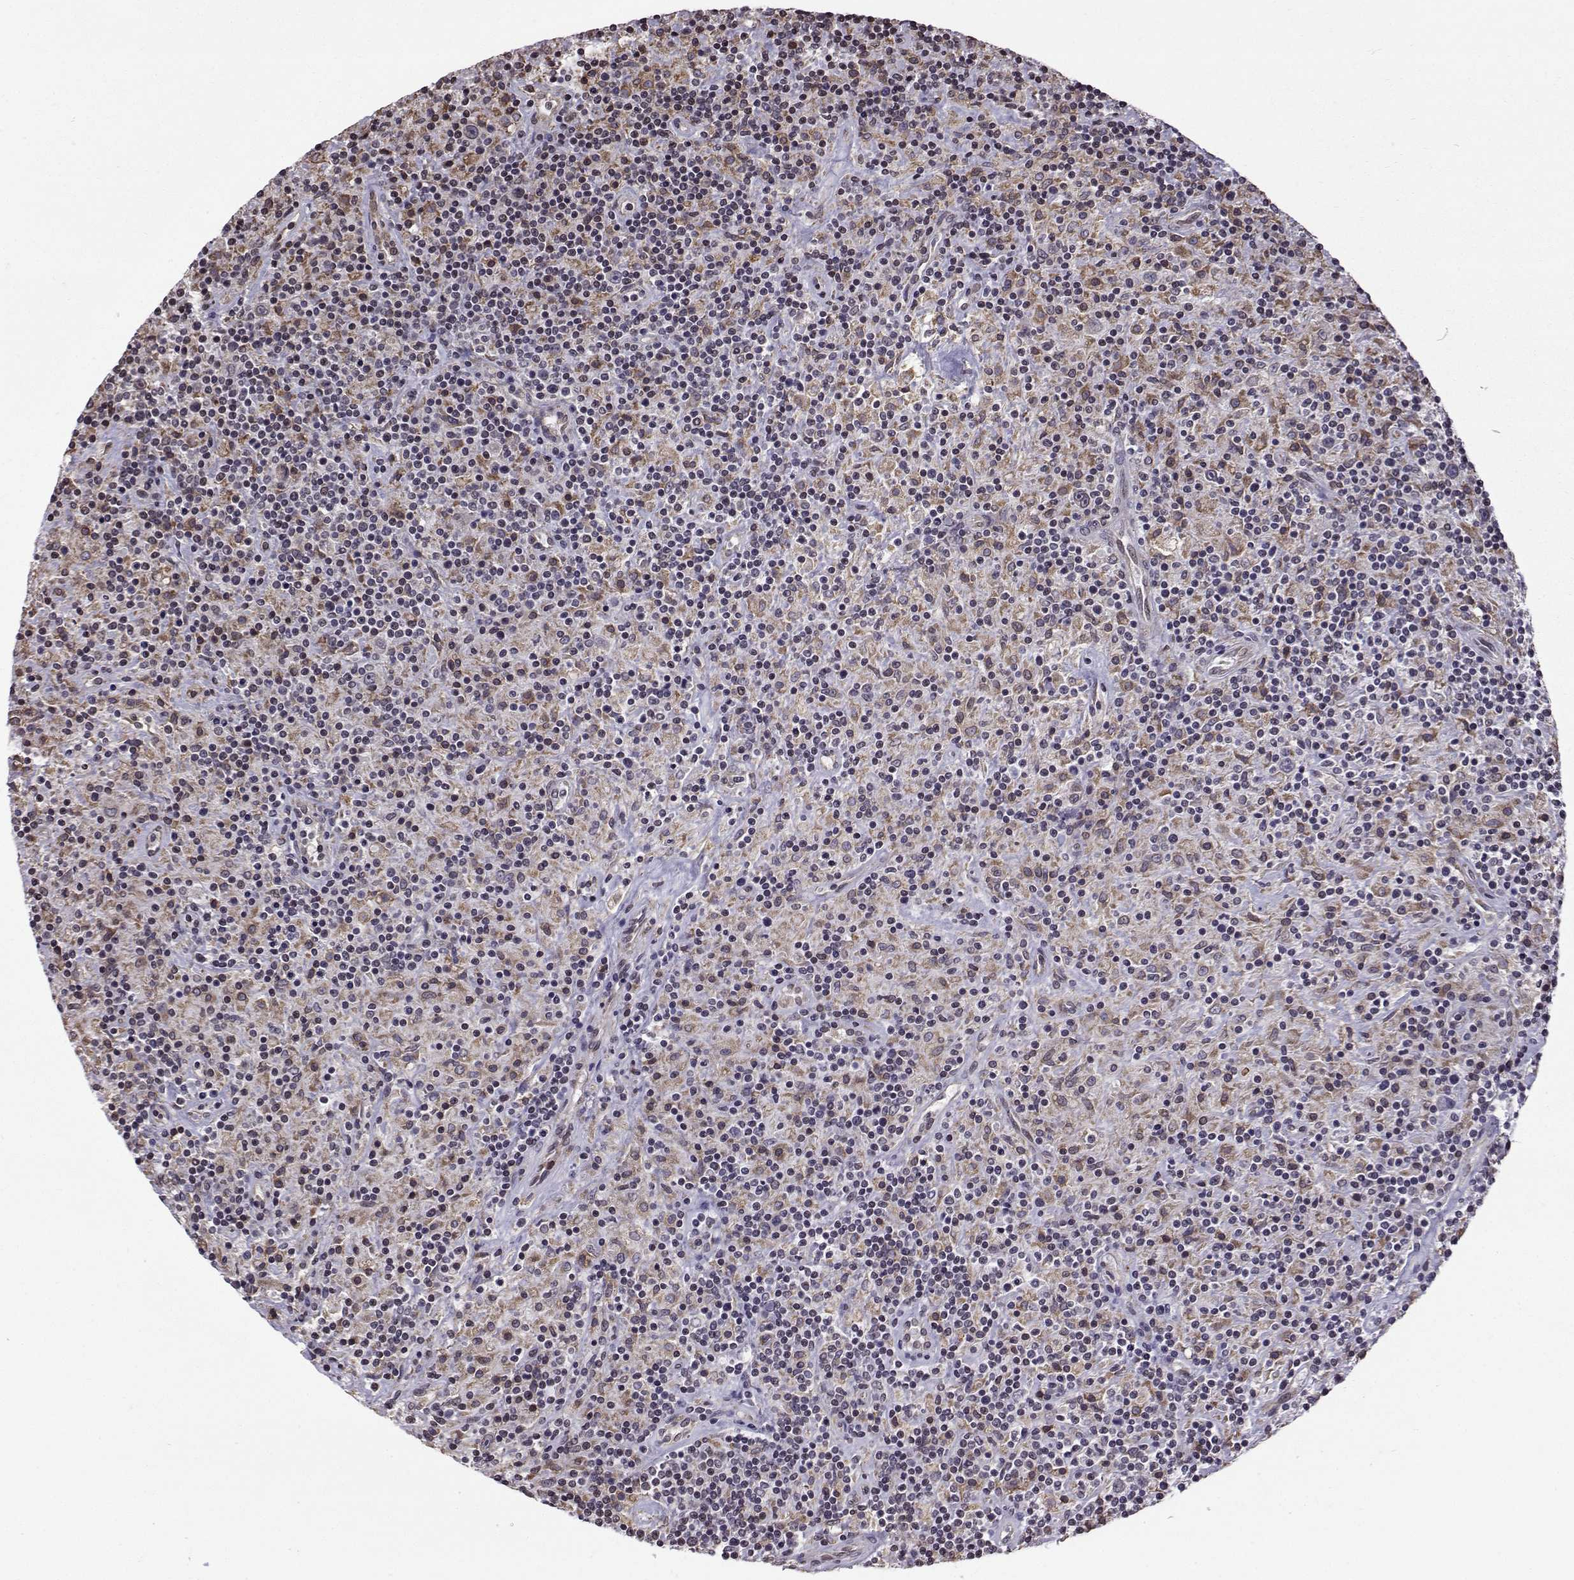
{"staining": {"intensity": "weak", "quantity": ">75%", "location": "cytoplasmic/membranous"}, "tissue": "lymphoma", "cell_type": "Tumor cells", "image_type": "cancer", "snomed": [{"axis": "morphology", "description": "Hodgkin's disease, NOS"}, {"axis": "topography", "description": "Lymph node"}], "caption": "This image displays immunohistochemistry (IHC) staining of Hodgkin's disease, with low weak cytoplasmic/membranous staining in about >75% of tumor cells.", "gene": "EZH1", "patient": {"sex": "male", "age": 70}}